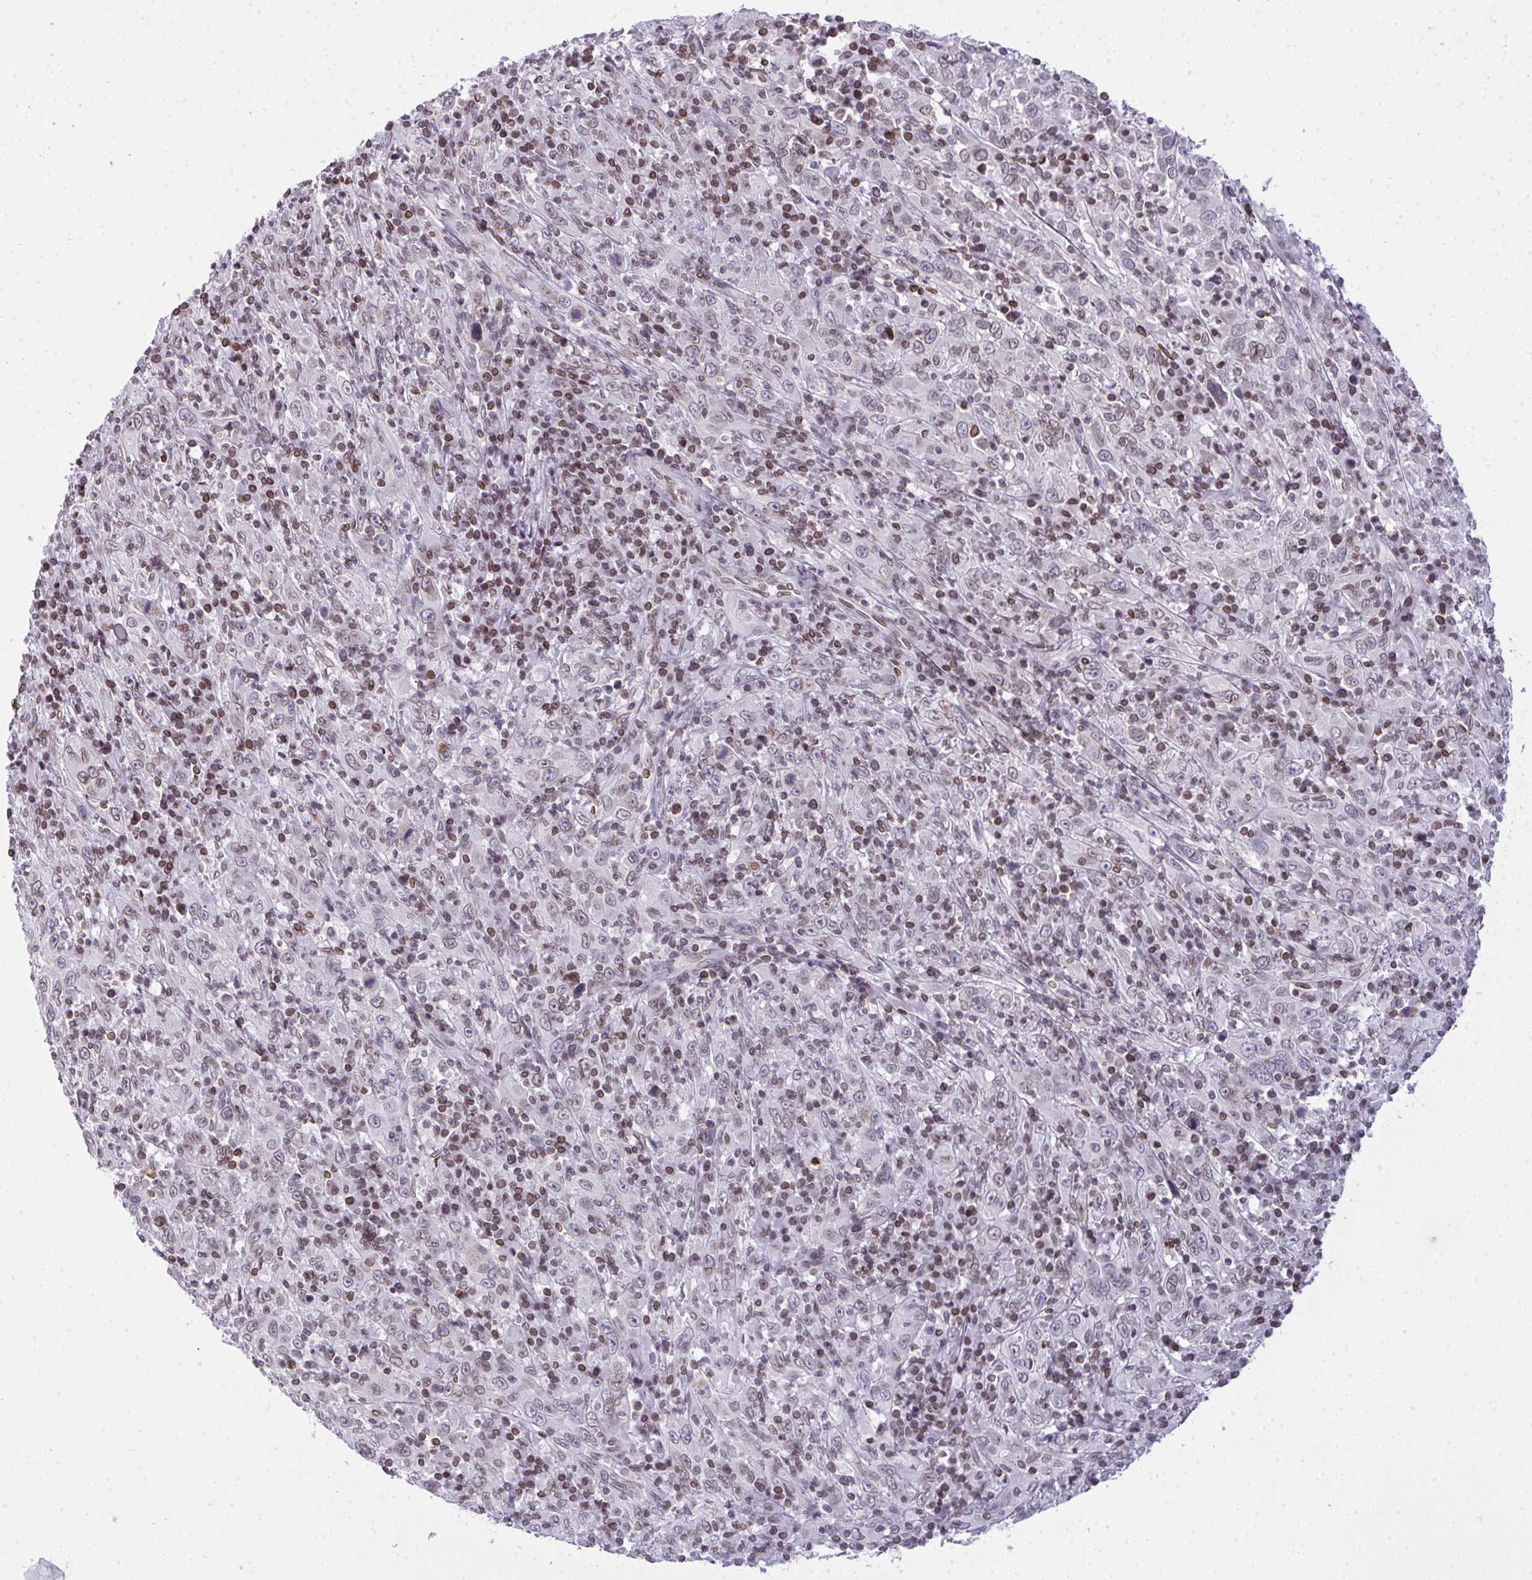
{"staining": {"intensity": "negative", "quantity": "none", "location": "none"}, "tissue": "cervical cancer", "cell_type": "Tumor cells", "image_type": "cancer", "snomed": [{"axis": "morphology", "description": "Squamous cell carcinoma, NOS"}, {"axis": "topography", "description": "Cervix"}], "caption": "DAB immunohistochemical staining of human cervical squamous cell carcinoma exhibits no significant expression in tumor cells.", "gene": "LMNB2", "patient": {"sex": "female", "age": 46}}